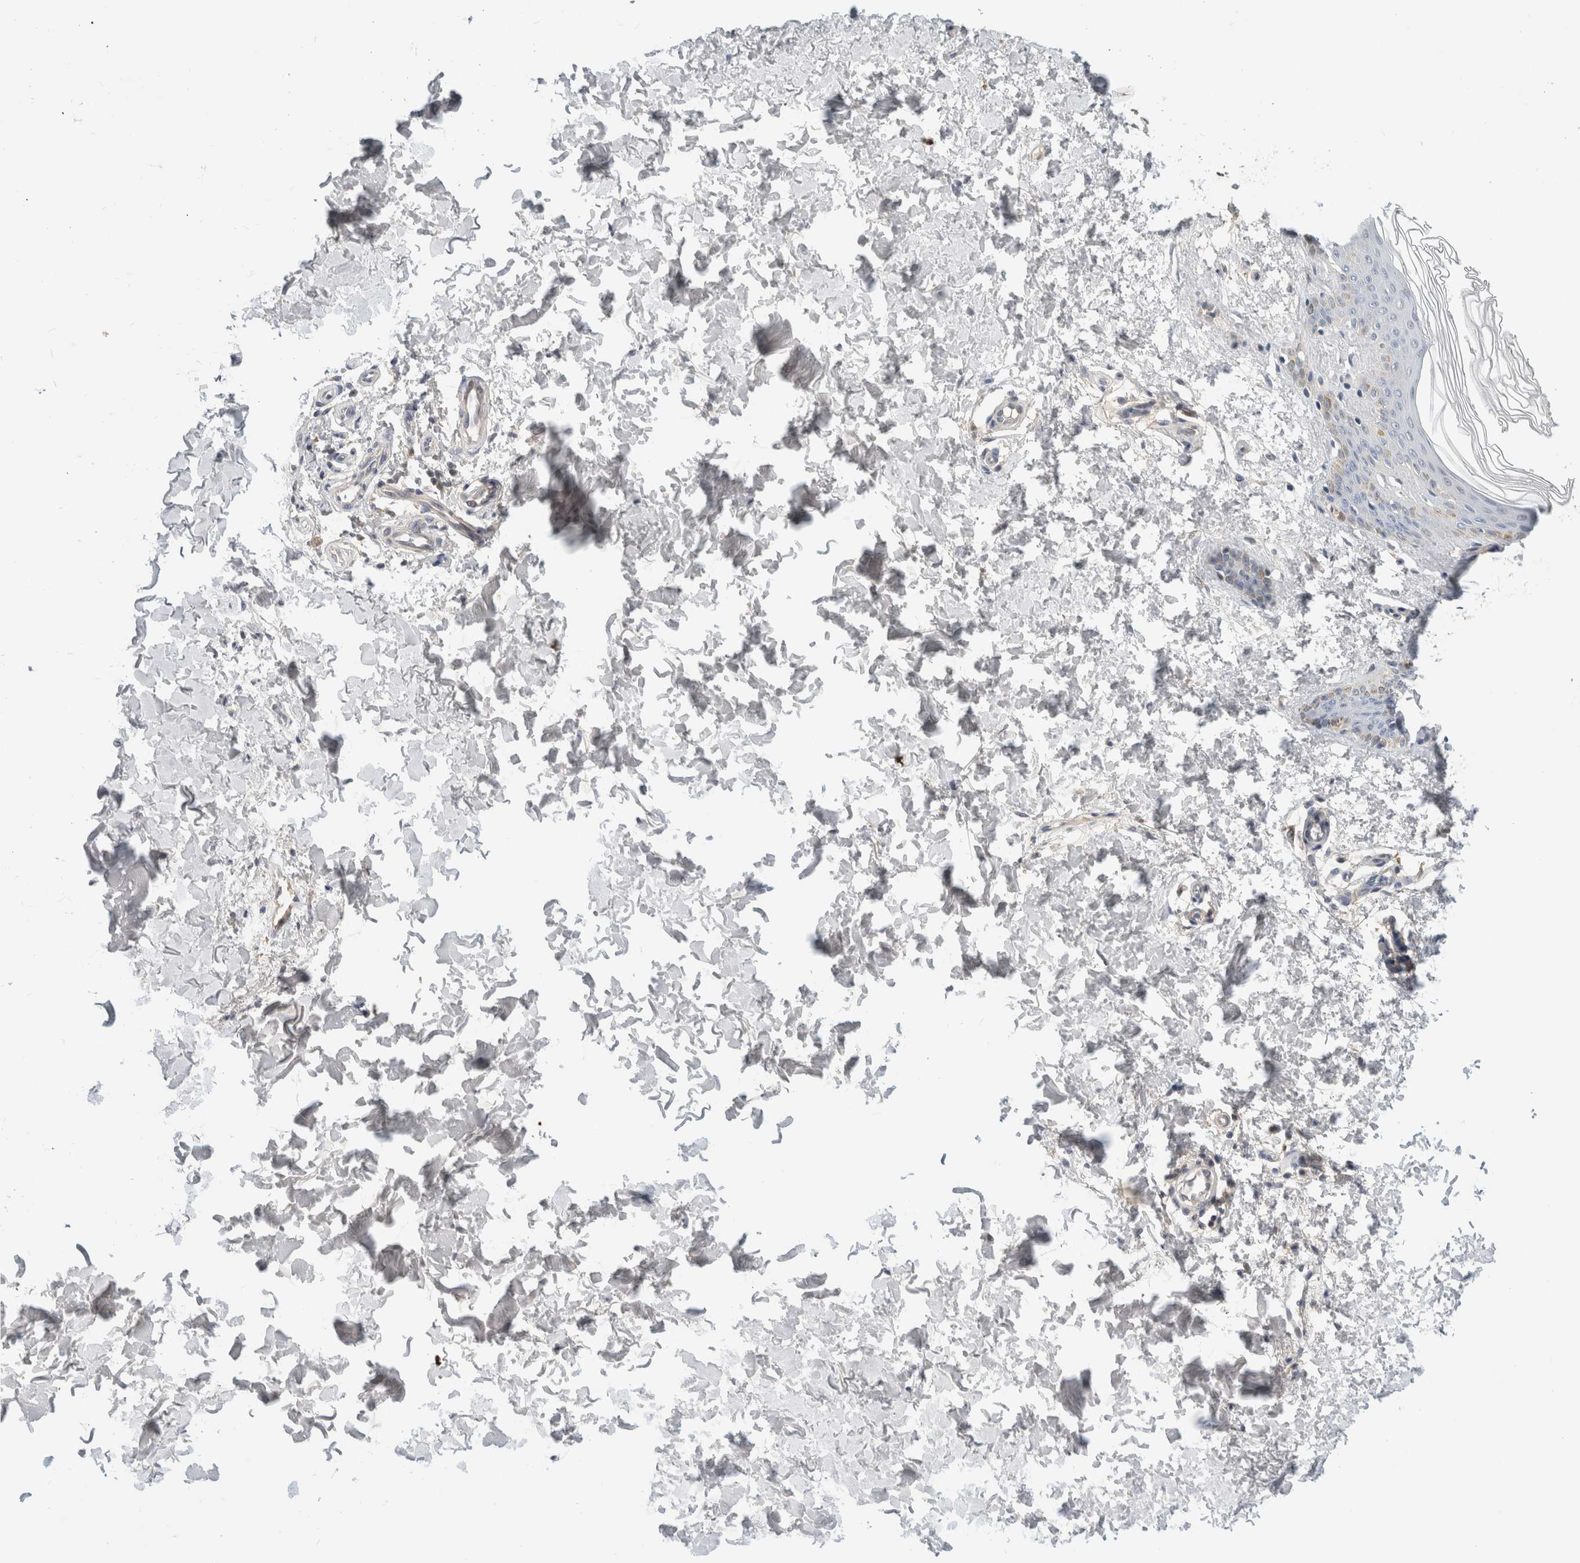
{"staining": {"intensity": "negative", "quantity": "none", "location": "none"}, "tissue": "skin", "cell_type": "Fibroblasts", "image_type": "normal", "snomed": [{"axis": "morphology", "description": "Normal tissue, NOS"}, {"axis": "morphology", "description": "Neoplasm, benign, NOS"}, {"axis": "topography", "description": "Skin"}, {"axis": "topography", "description": "Soft tissue"}], "caption": "Immunohistochemistry photomicrograph of unremarkable skin stained for a protein (brown), which shows no positivity in fibroblasts. (DAB immunohistochemistry (IHC) visualized using brightfield microscopy, high magnification).", "gene": "HCN3", "patient": {"sex": "male", "age": 26}}